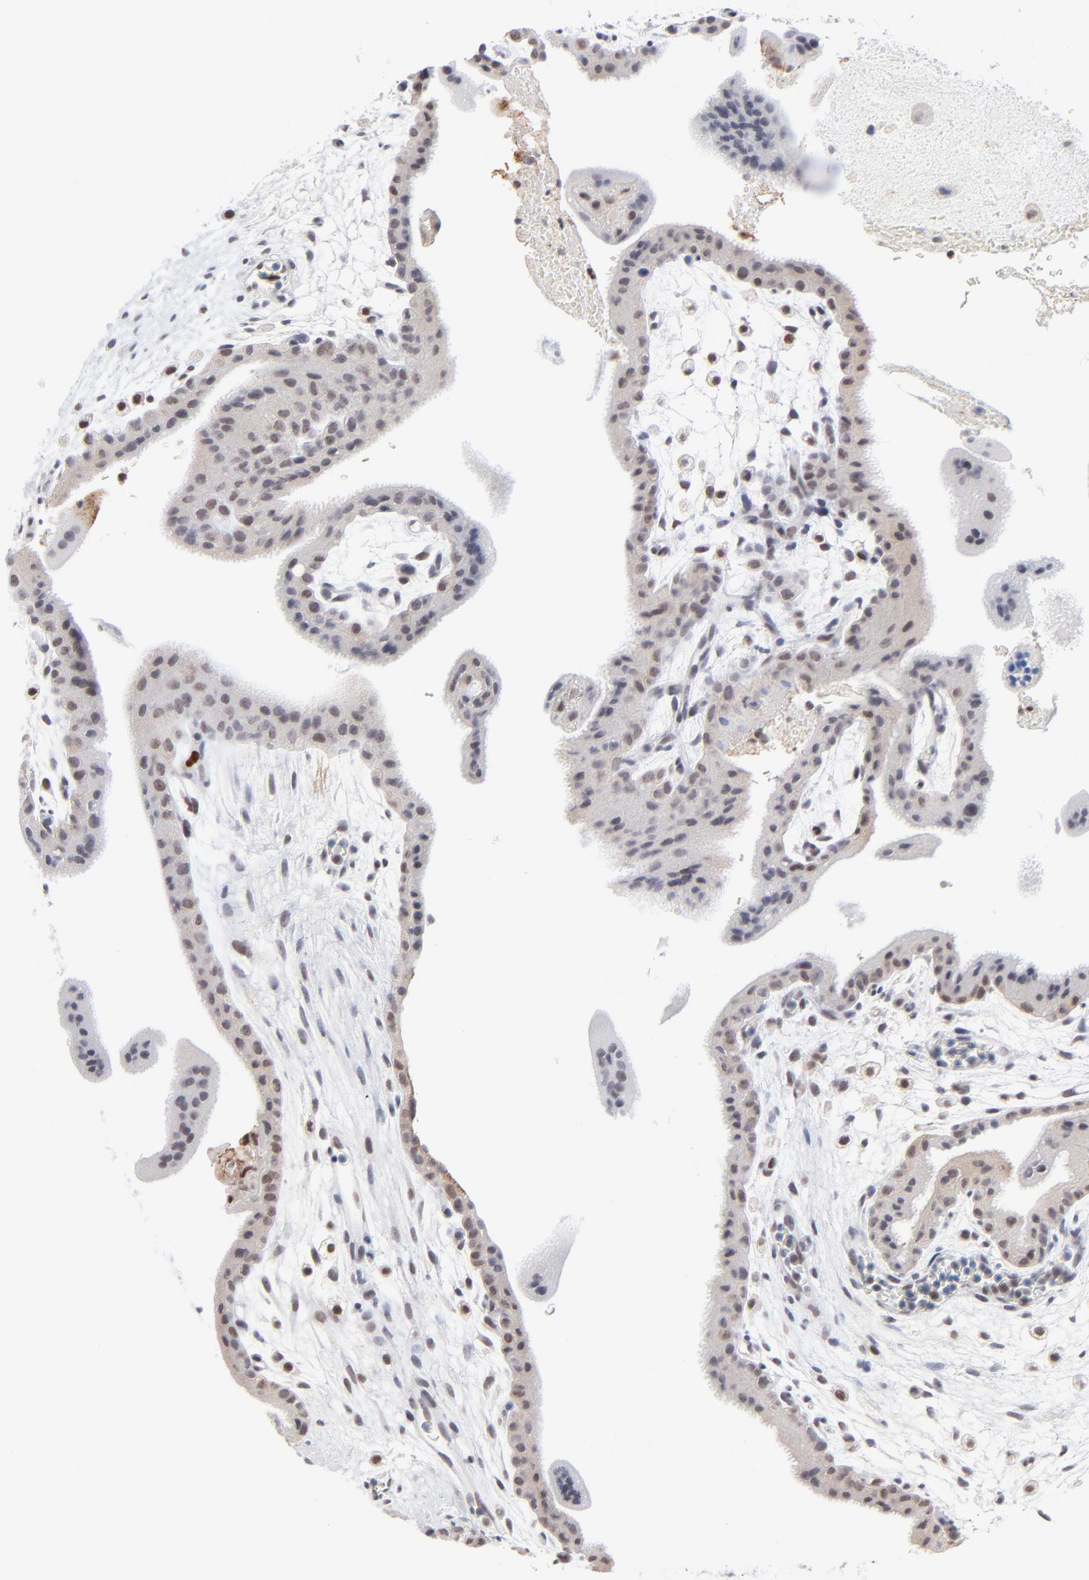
{"staining": {"intensity": "weak", "quantity": "25%-75%", "location": "nuclear"}, "tissue": "placenta", "cell_type": "Trophoblastic cells", "image_type": "normal", "snomed": [{"axis": "morphology", "description": "Normal tissue, NOS"}, {"axis": "topography", "description": "Placenta"}], "caption": "Immunohistochemical staining of unremarkable human placenta demonstrates 25%-75% levels of weak nuclear protein staining in about 25%-75% of trophoblastic cells.", "gene": "MAX", "patient": {"sex": "female", "age": 35}}